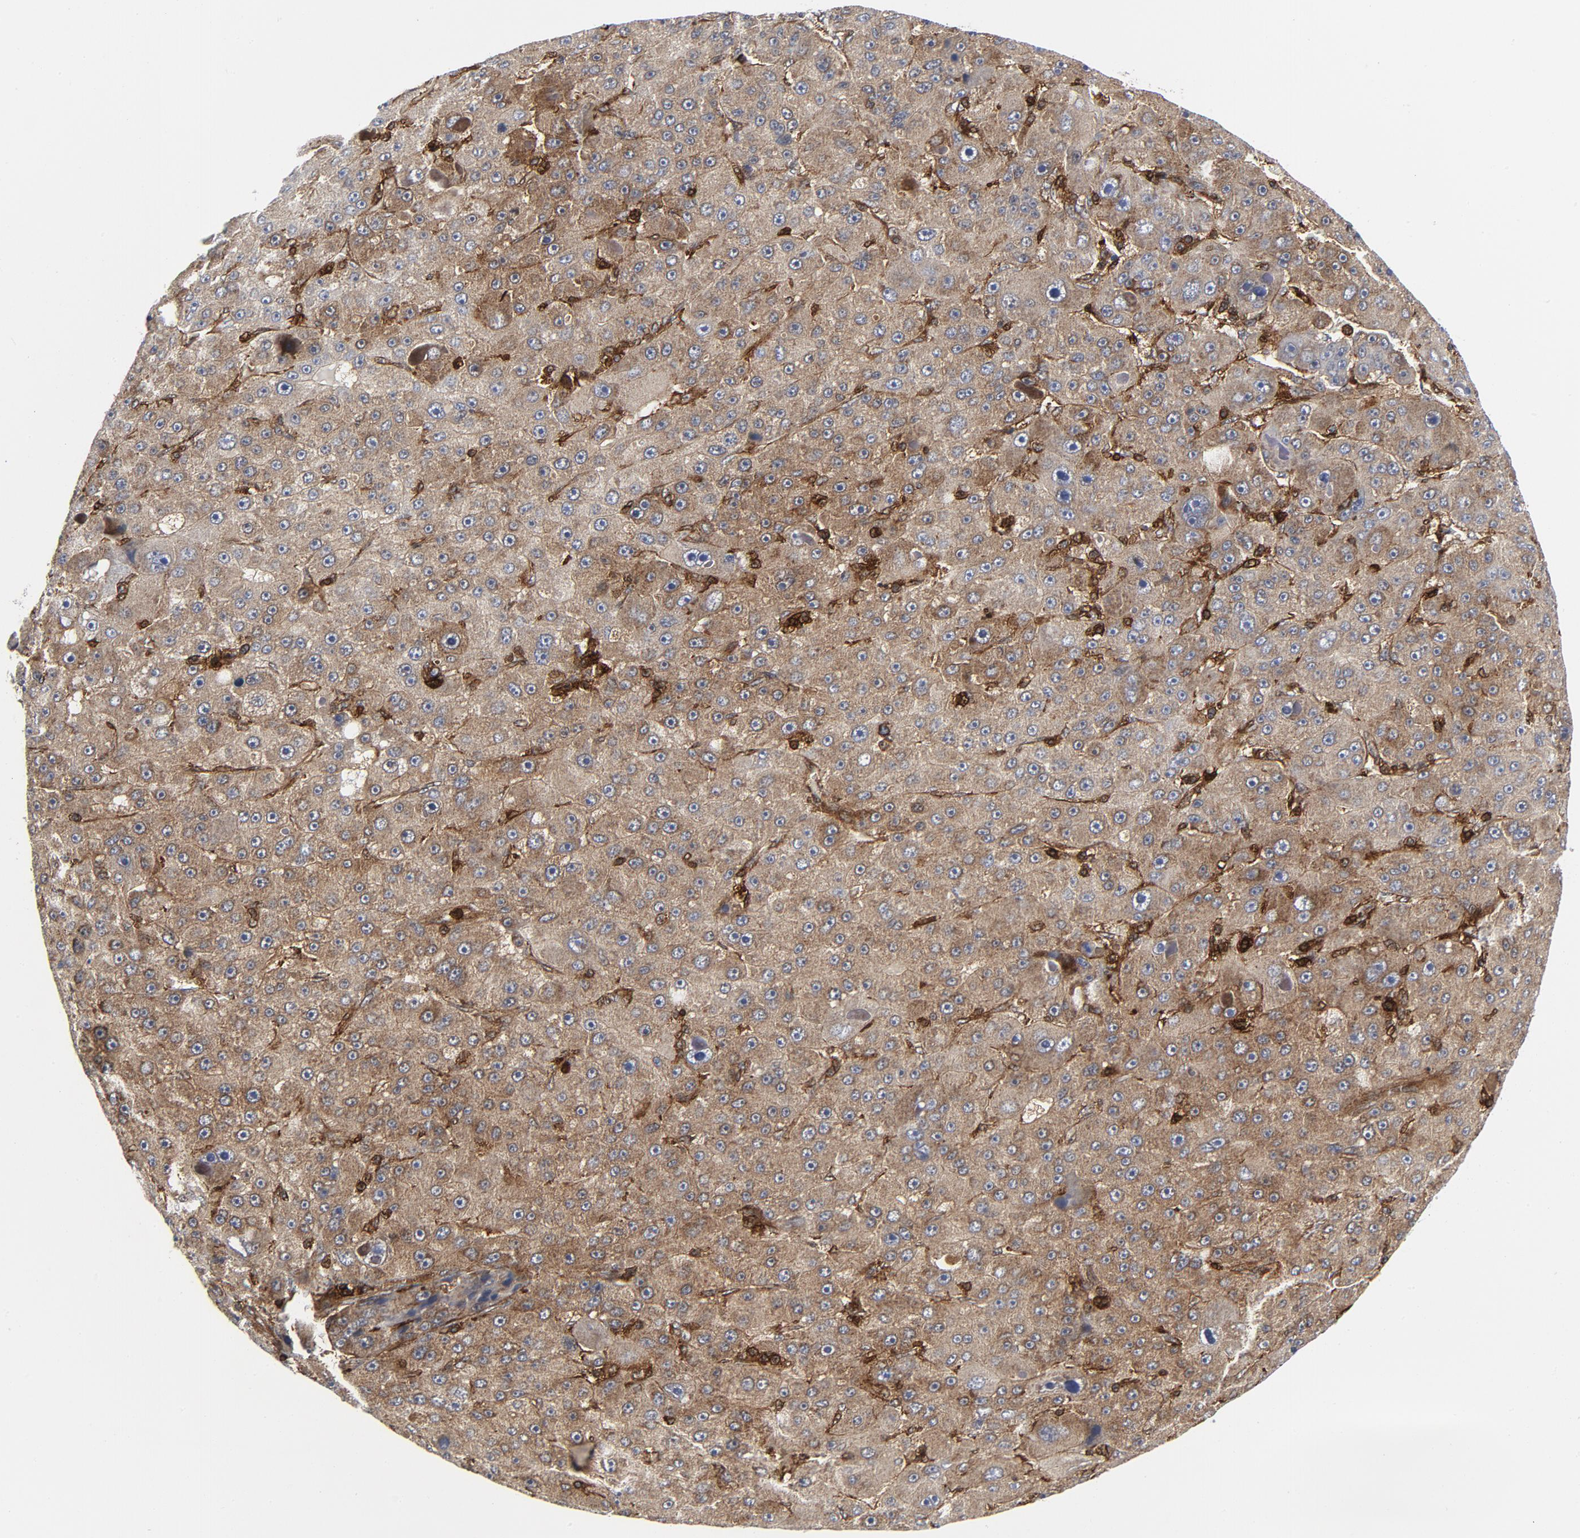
{"staining": {"intensity": "moderate", "quantity": ">75%", "location": "cytoplasmic/membranous"}, "tissue": "liver cancer", "cell_type": "Tumor cells", "image_type": "cancer", "snomed": [{"axis": "morphology", "description": "Carcinoma, Hepatocellular, NOS"}, {"axis": "topography", "description": "Liver"}], "caption": "Immunohistochemistry photomicrograph of neoplastic tissue: human liver cancer stained using immunohistochemistry exhibits medium levels of moderate protein expression localized specifically in the cytoplasmic/membranous of tumor cells, appearing as a cytoplasmic/membranous brown color.", "gene": "YES1", "patient": {"sex": "male", "age": 76}}